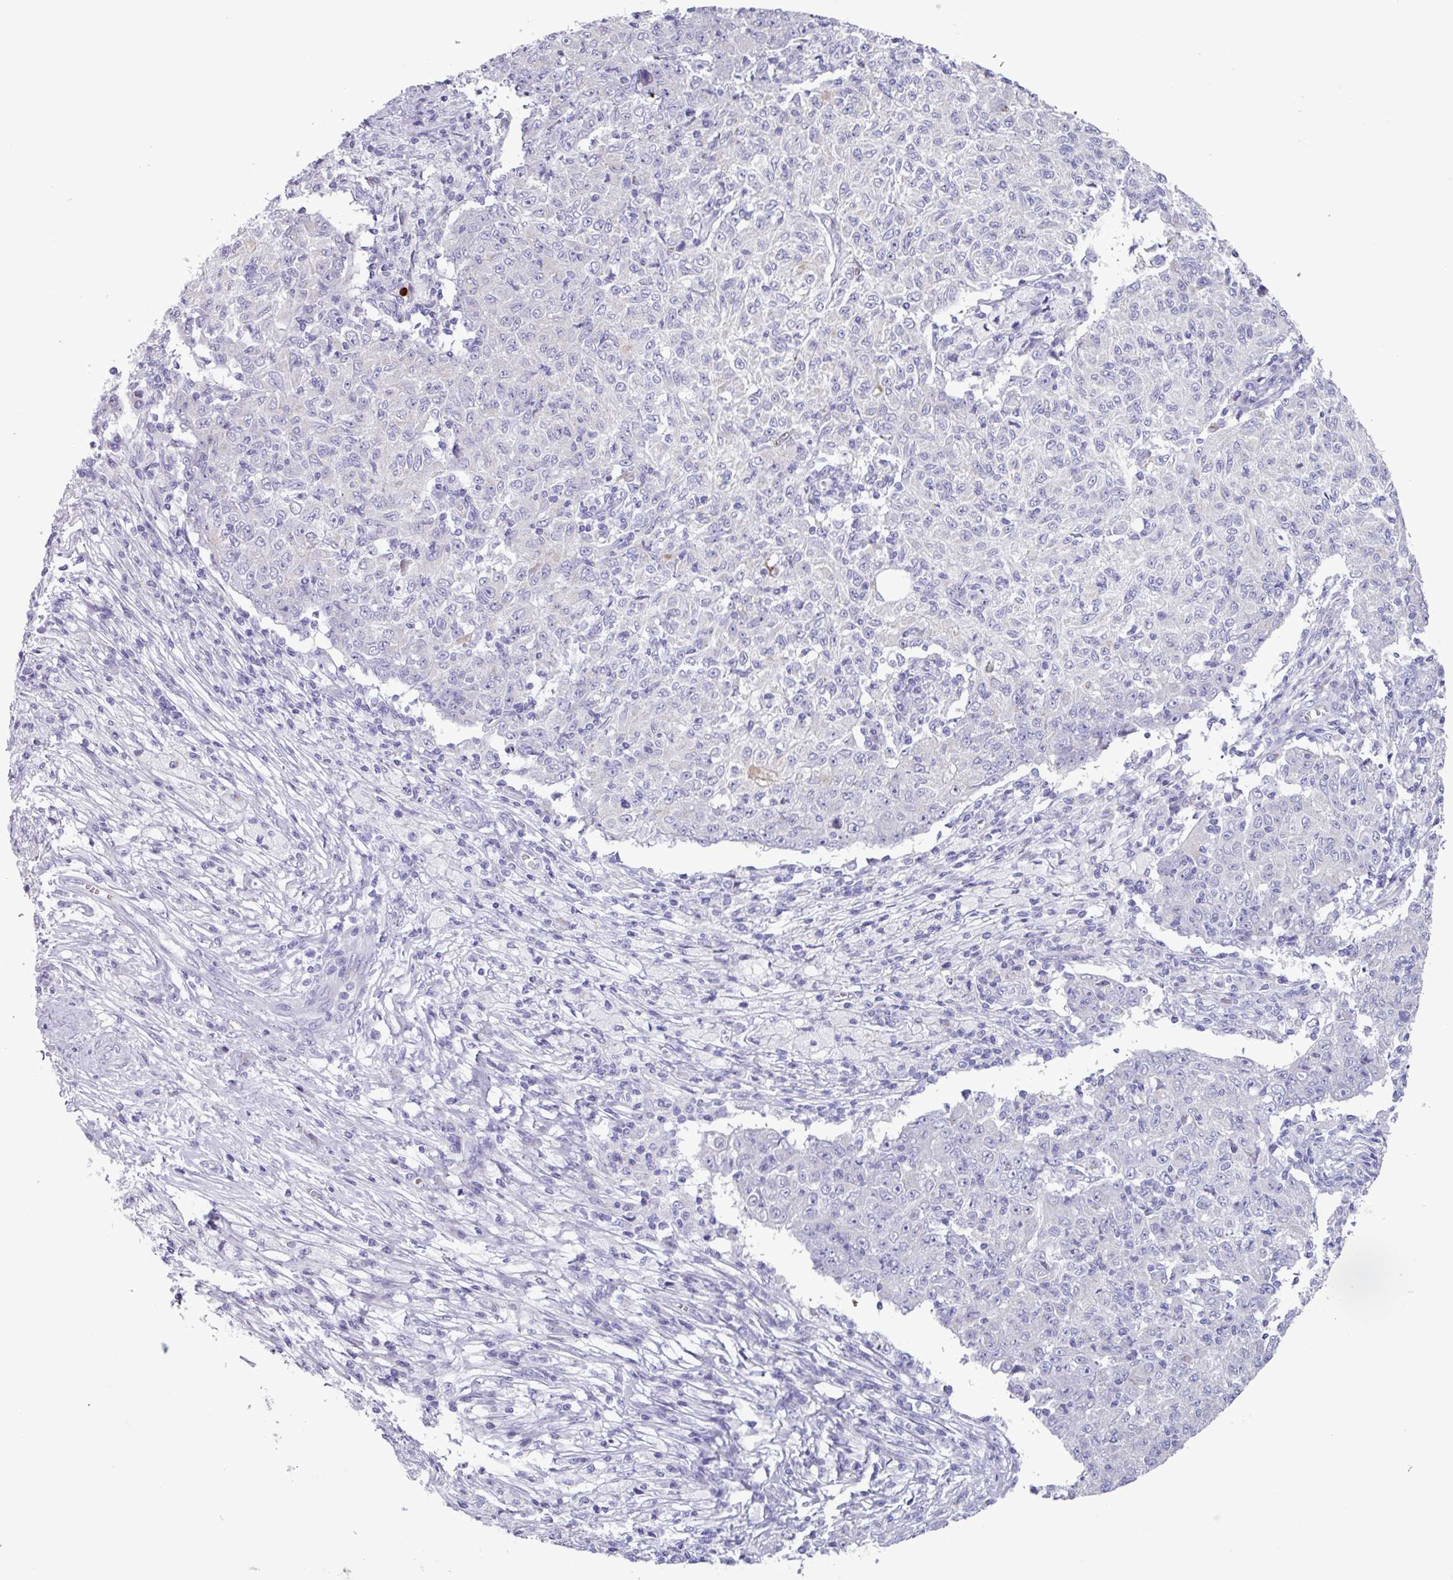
{"staining": {"intensity": "negative", "quantity": "none", "location": "none"}, "tissue": "ovarian cancer", "cell_type": "Tumor cells", "image_type": "cancer", "snomed": [{"axis": "morphology", "description": "Carcinoma, endometroid"}, {"axis": "topography", "description": "Ovary"}], "caption": "Immunohistochemistry of human endometroid carcinoma (ovarian) demonstrates no staining in tumor cells. (IHC, brightfield microscopy, high magnification).", "gene": "STIMATE", "patient": {"sex": "female", "age": 42}}